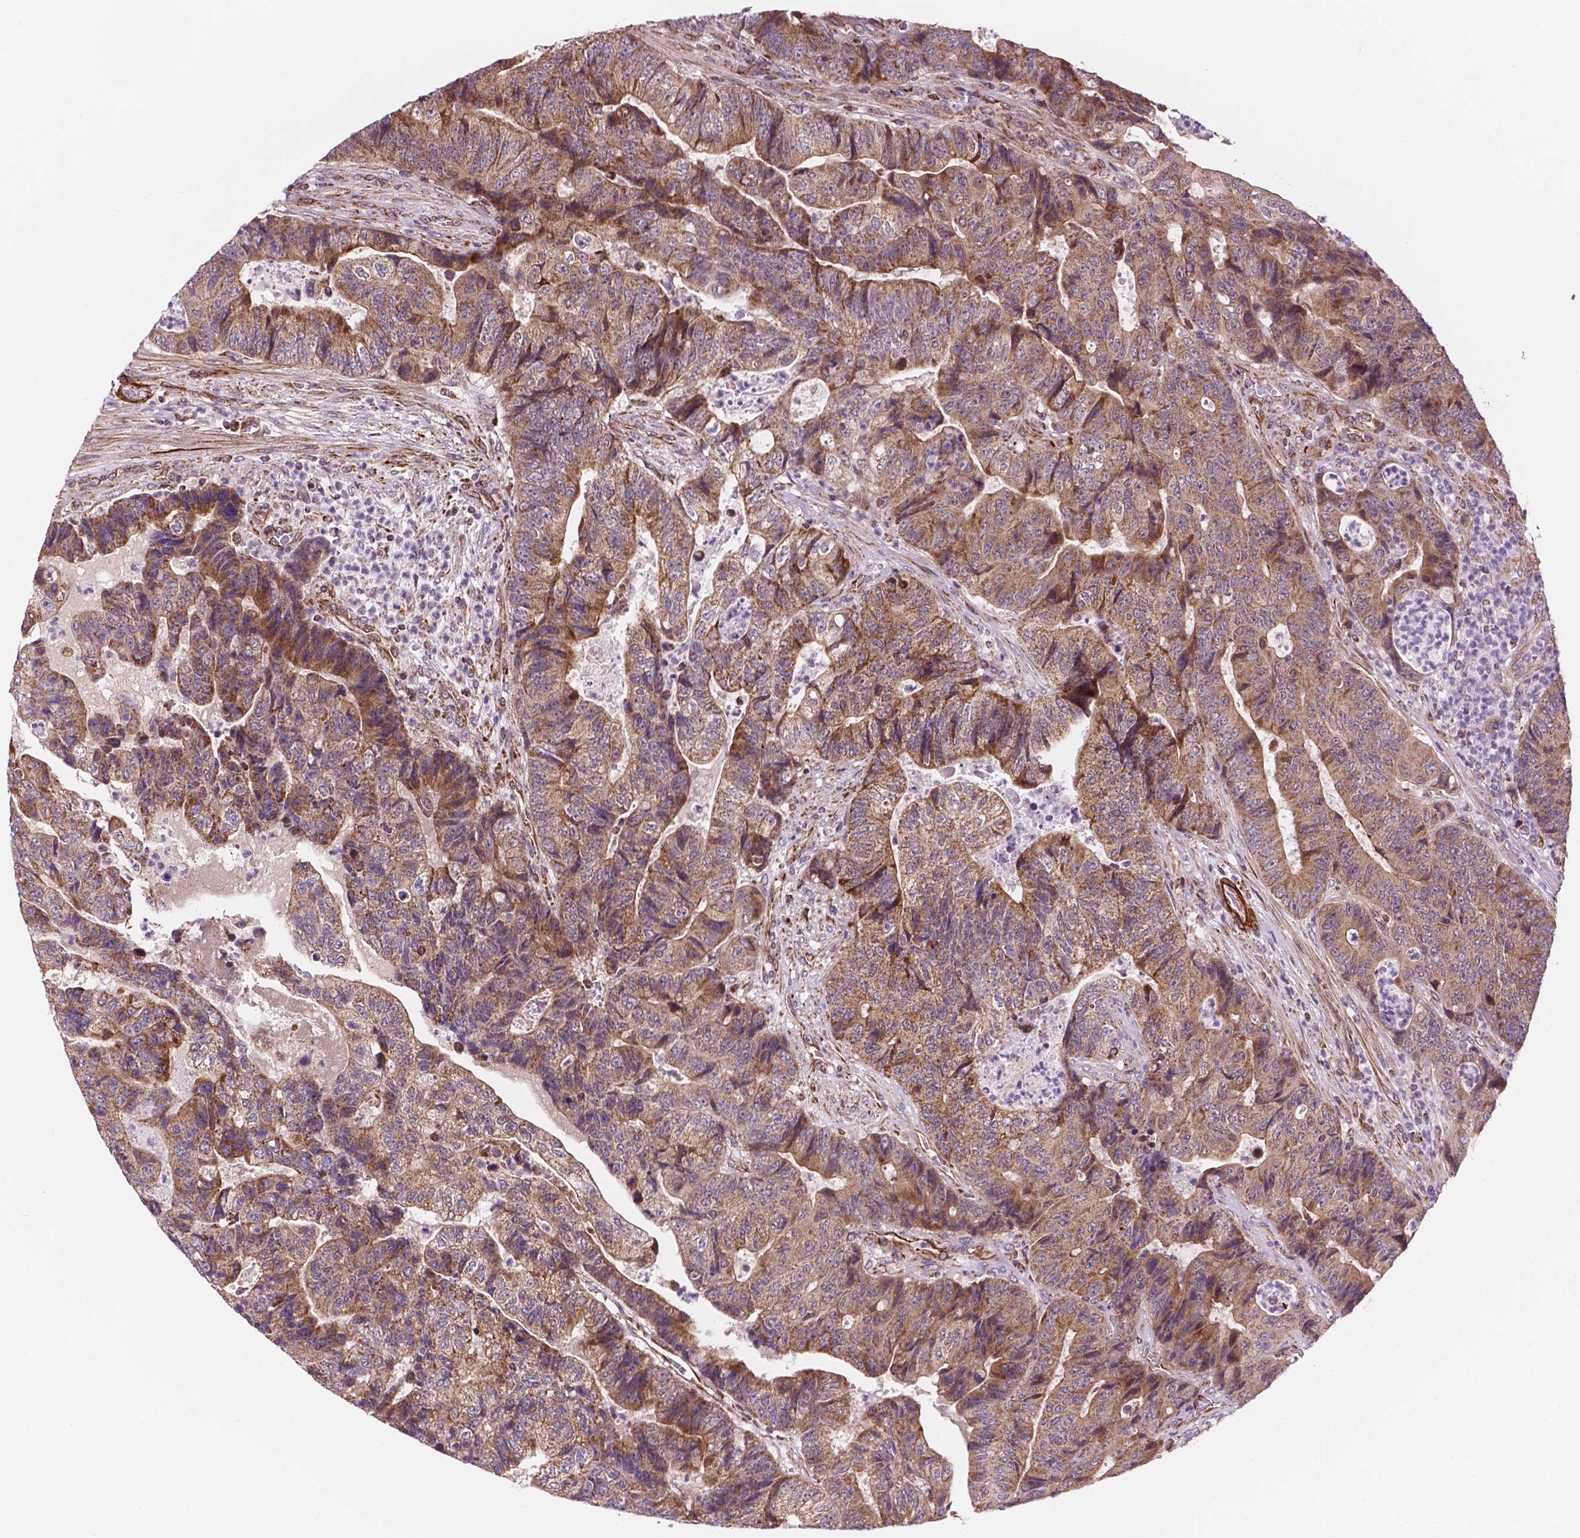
{"staining": {"intensity": "moderate", "quantity": ">75%", "location": "cytoplasmic/membranous"}, "tissue": "colorectal cancer", "cell_type": "Tumor cells", "image_type": "cancer", "snomed": [{"axis": "morphology", "description": "Normal tissue, NOS"}, {"axis": "morphology", "description": "Adenocarcinoma, NOS"}, {"axis": "topography", "description": "Colon"}], "caption": "Immunohistochemistry image of adenocarcinoma (colorectal) stained for a protein (brown), which shows medium levels of moderate cytoplasmic/membranous positivity in about >75% of tumor cells.", "gene": "GEMIN4", "patient": {"sex": "female", "age": 48}}